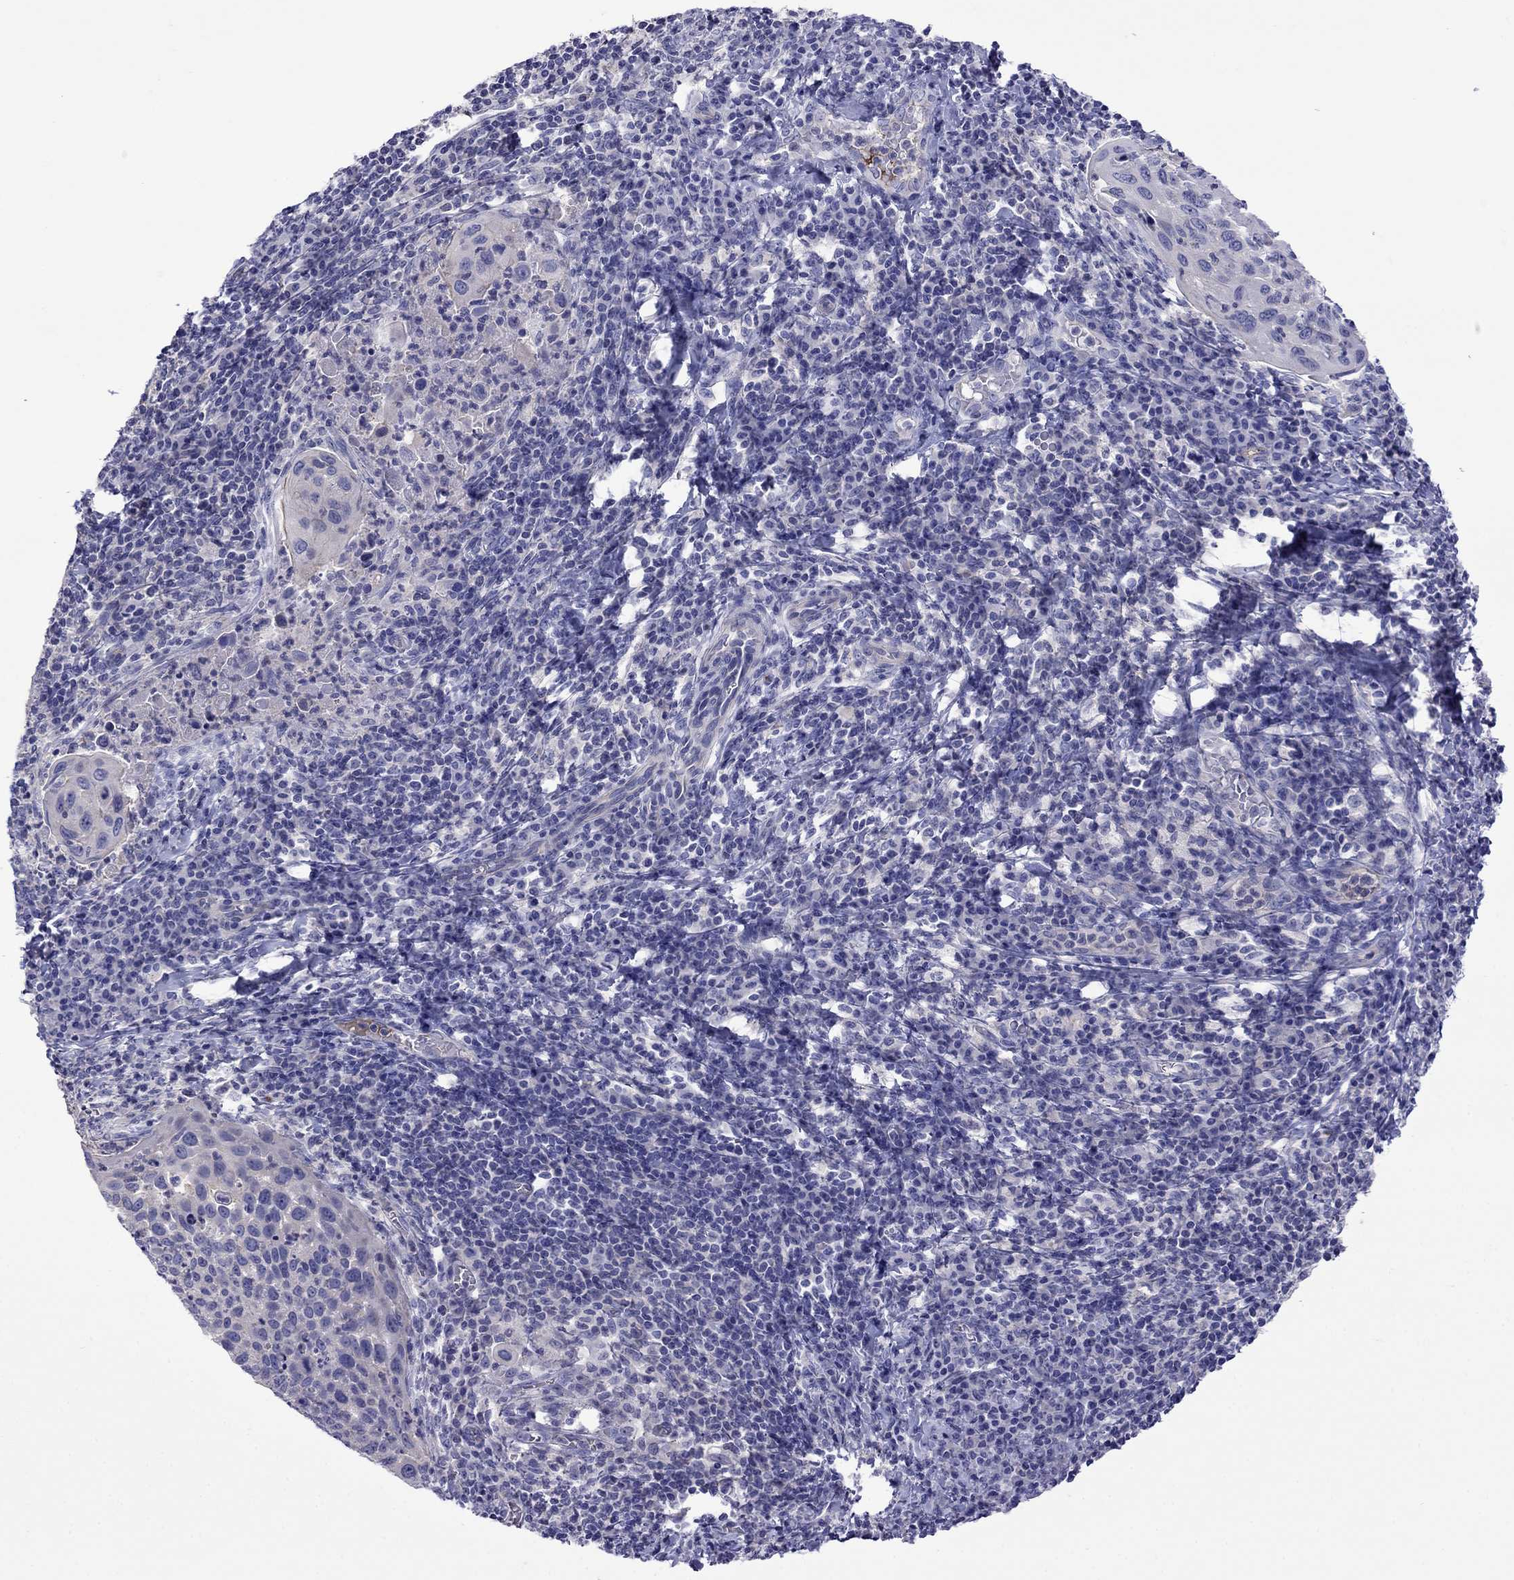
{"staining": {"intensity": "negative", "quantity": "none", "location": "none"}, "tissue": "cervical cancer", "cell_type": "Tumor cells", "image_type": "cancer", "snomed": [{"axis": "morphology", "description": "Squamous cell carcinoma, NOS"}, {"axis": "topography", "description": "Cervix"}], "caption": "This is an immunohistochemistry histopathology image of cervical squamous cell carcinoma. There is no expression in tumor cells.", "gene": "STAR", "patient": {"sex": "female", "age": 54}}